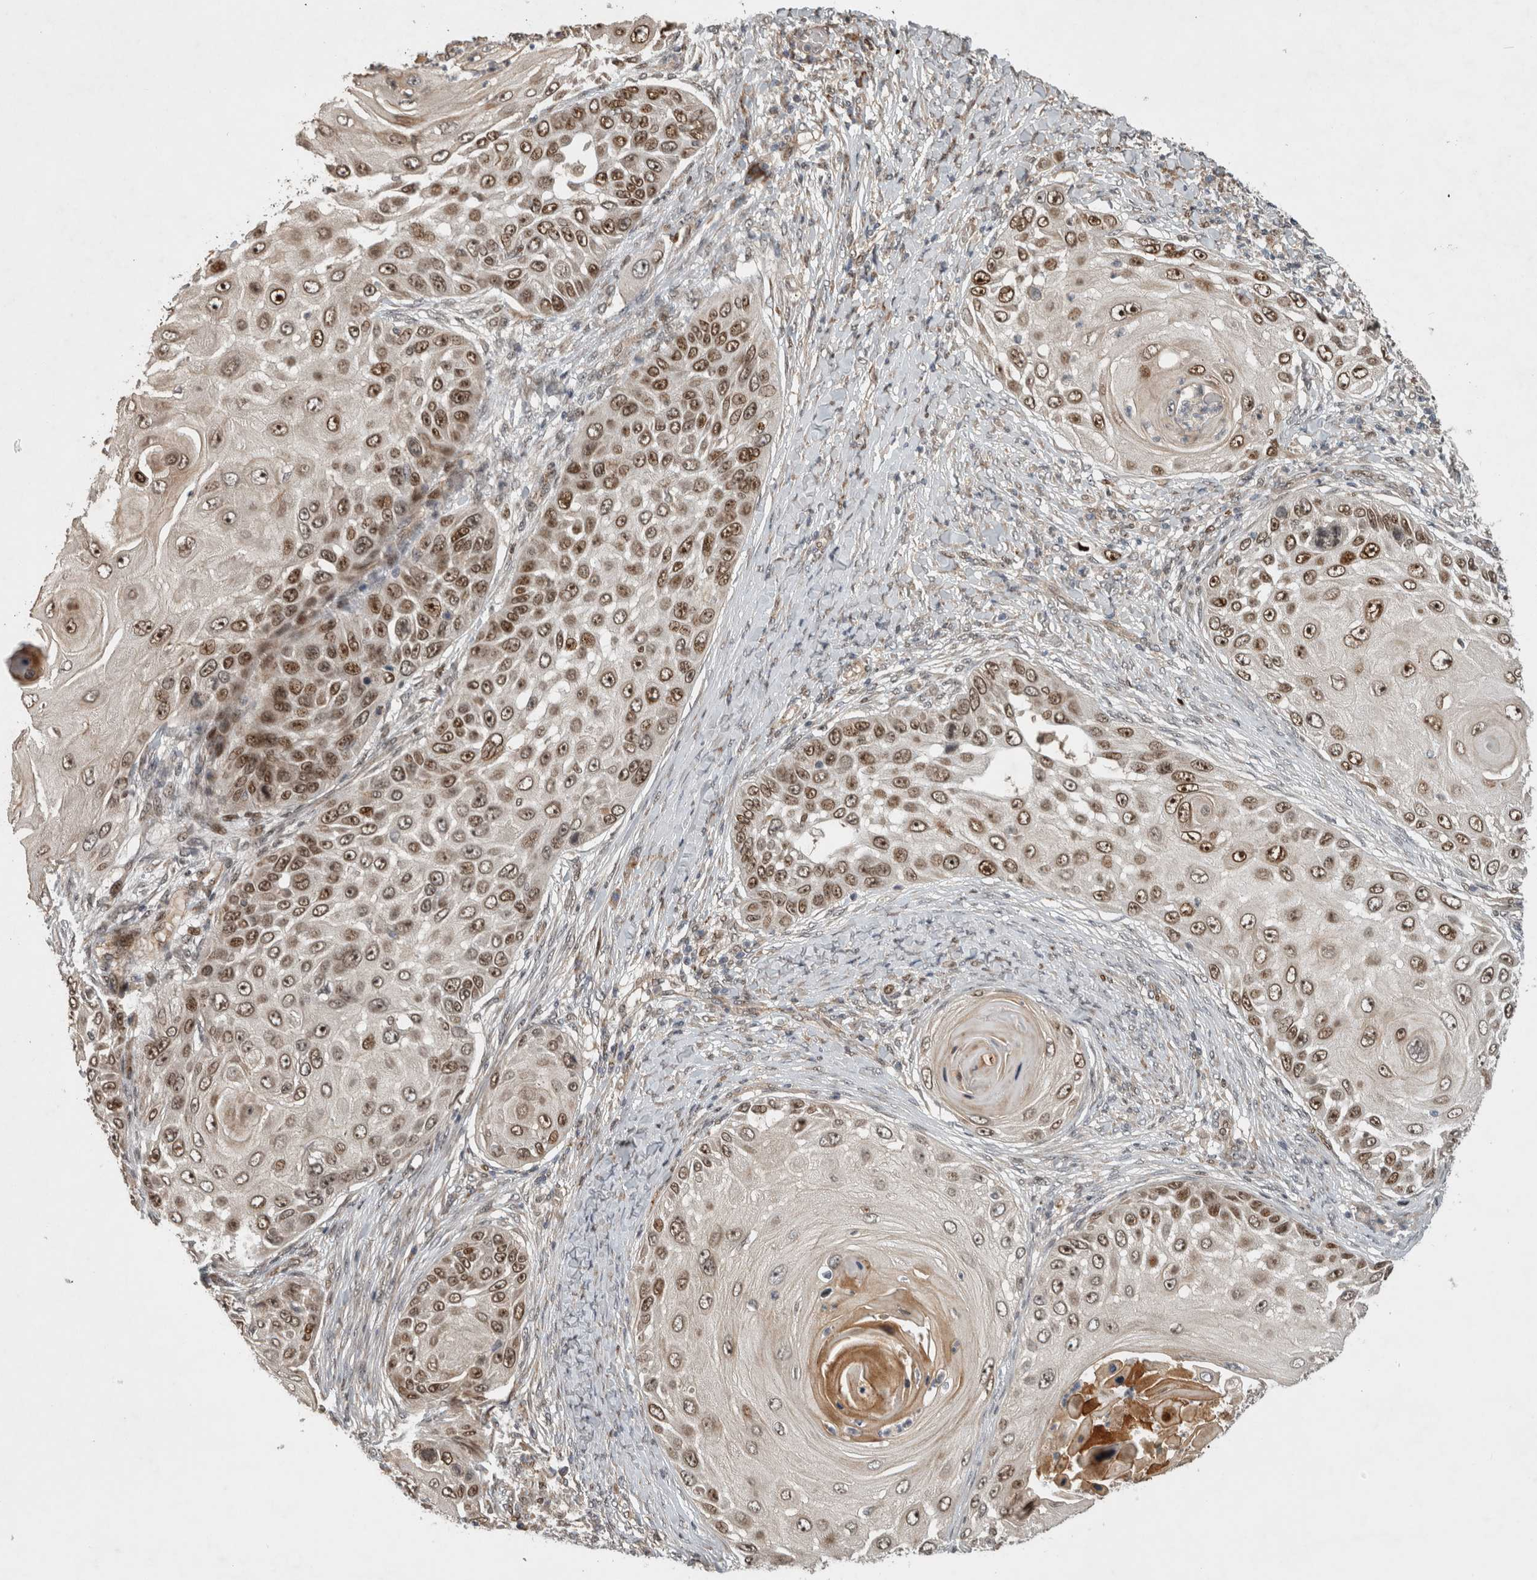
{"staining": {"intensity": "moderate", "quantity": ">75%", "location": "cytoplasmic/membranous,nuclear"}, "tissue": "skin cancer", "cell_type": "Tumor cells", "image_type": "cancer", "snomed": [{"axis": "morphology", "description": "Squamous cell carcinoma, NOS"}, {"axis": "topography", "description": "Skin"}], "caption": "Immunohistochemistry (IHC) micrograph of neoplastic tissue: squamous cell carcinoma (skin) stained using immunohistochemistry demonstrates medium levels of moderate protein expression localized specifically in the cytoplasmic/membranous and nuclear of tumor cells, appearing as a cytoplasmic/membranous and nuclear brown color.", "gene": "INSRR", "patient": {"sex": "female", "age": 44}}